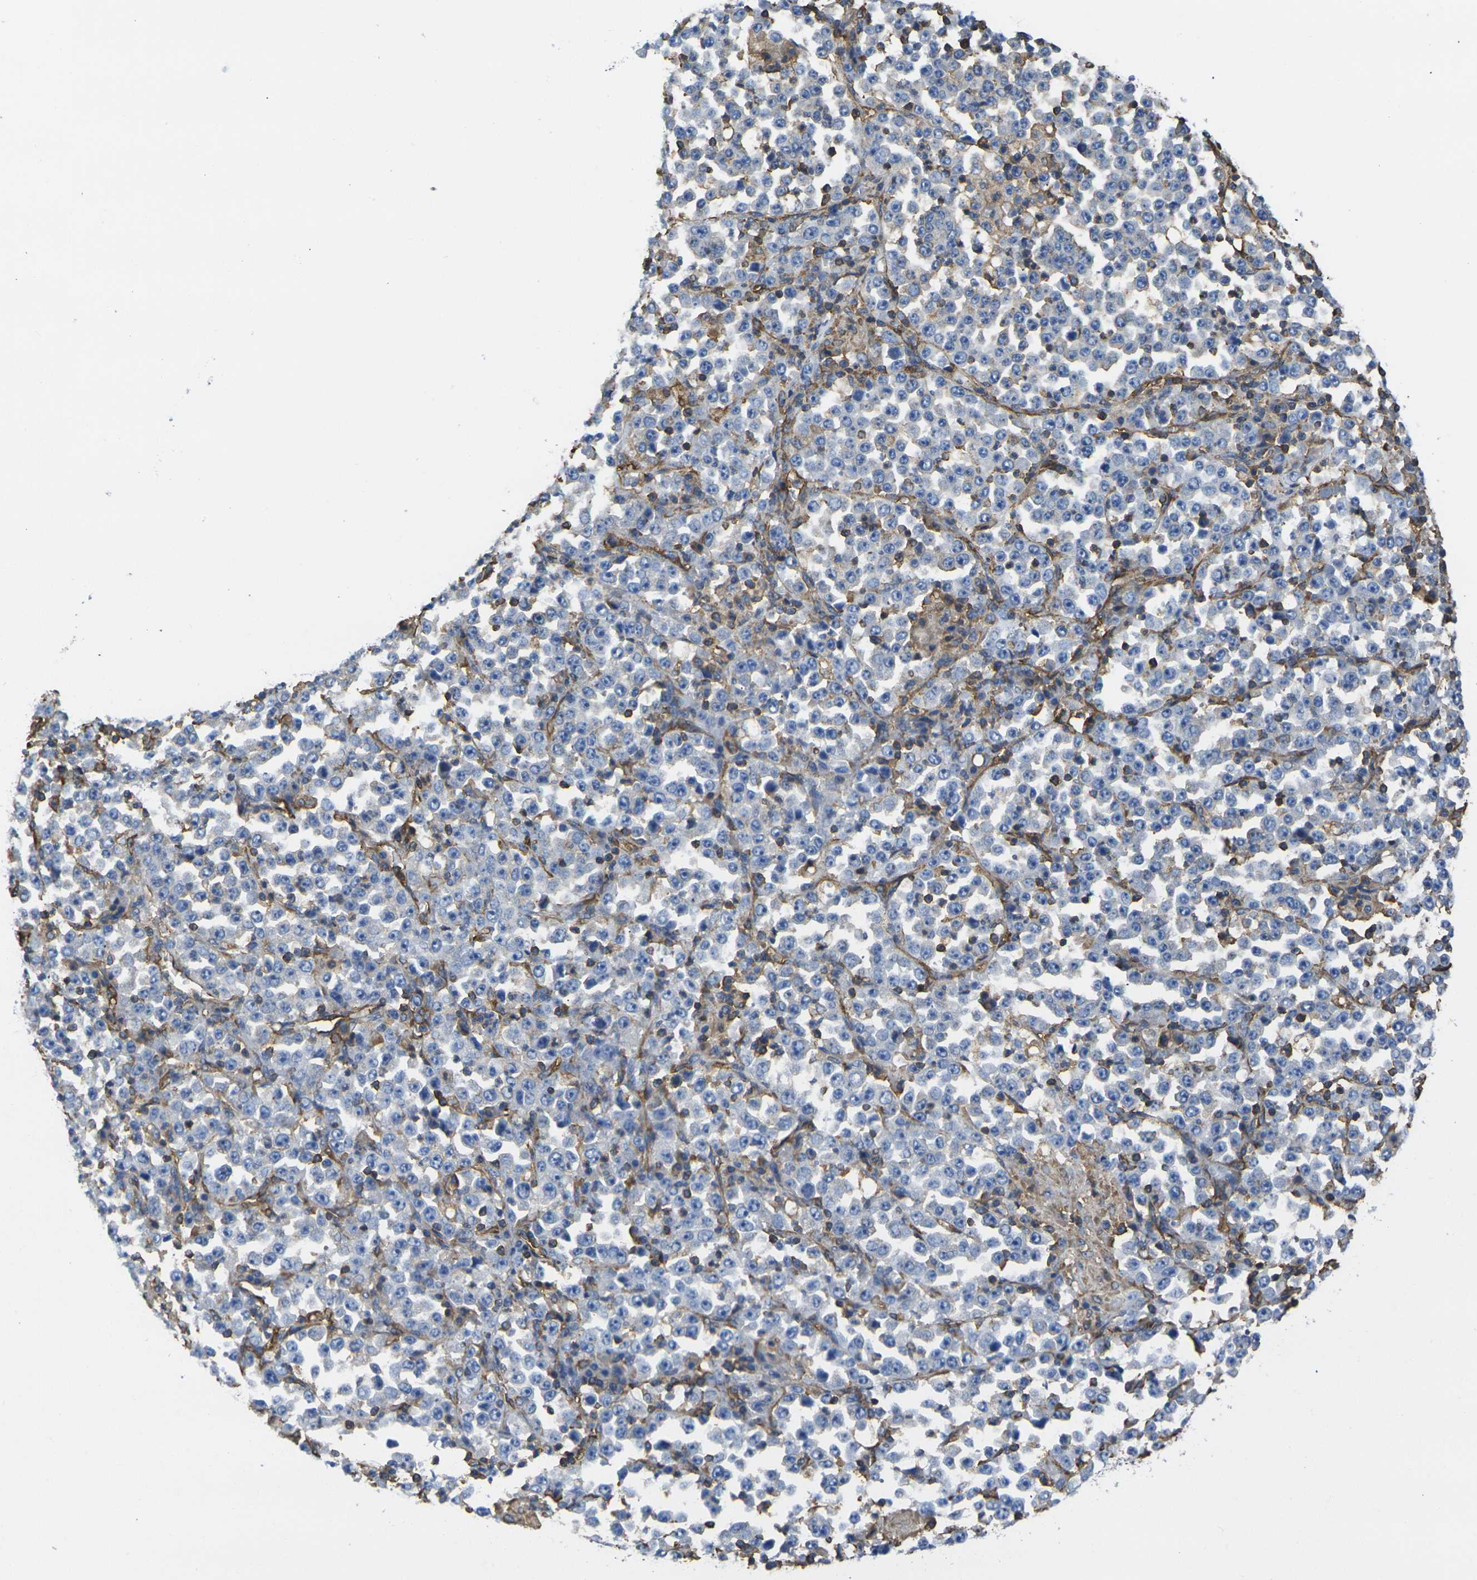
{"staining": {"intensity": "negative", "quantity": "none", "location": "none"}, "tissue": "stomach cancer", "cell_type": "Tumor cells", "image_type": "cancer", "snomed": [{"axis": "morphology", "description": "Normal tissue, NOS"}, {"axis": "morphology", "description": "Adenocarcinoma, NOS"}, {"axis": "topography", "description": "Stomach, upper"}, {"axis": "topography", "description": "Stomach"}], "caption": "Immunohistochemistry (IHC) histopathology image of neoplastic tissue: human adenocarcinoma (stomach) stained with DAB (3,3'-diaminobenzidine) reveals no significant protein staining in tumor cells.", "gene": "FAM110D", "patient": {"sex": "male", "age": 59}}